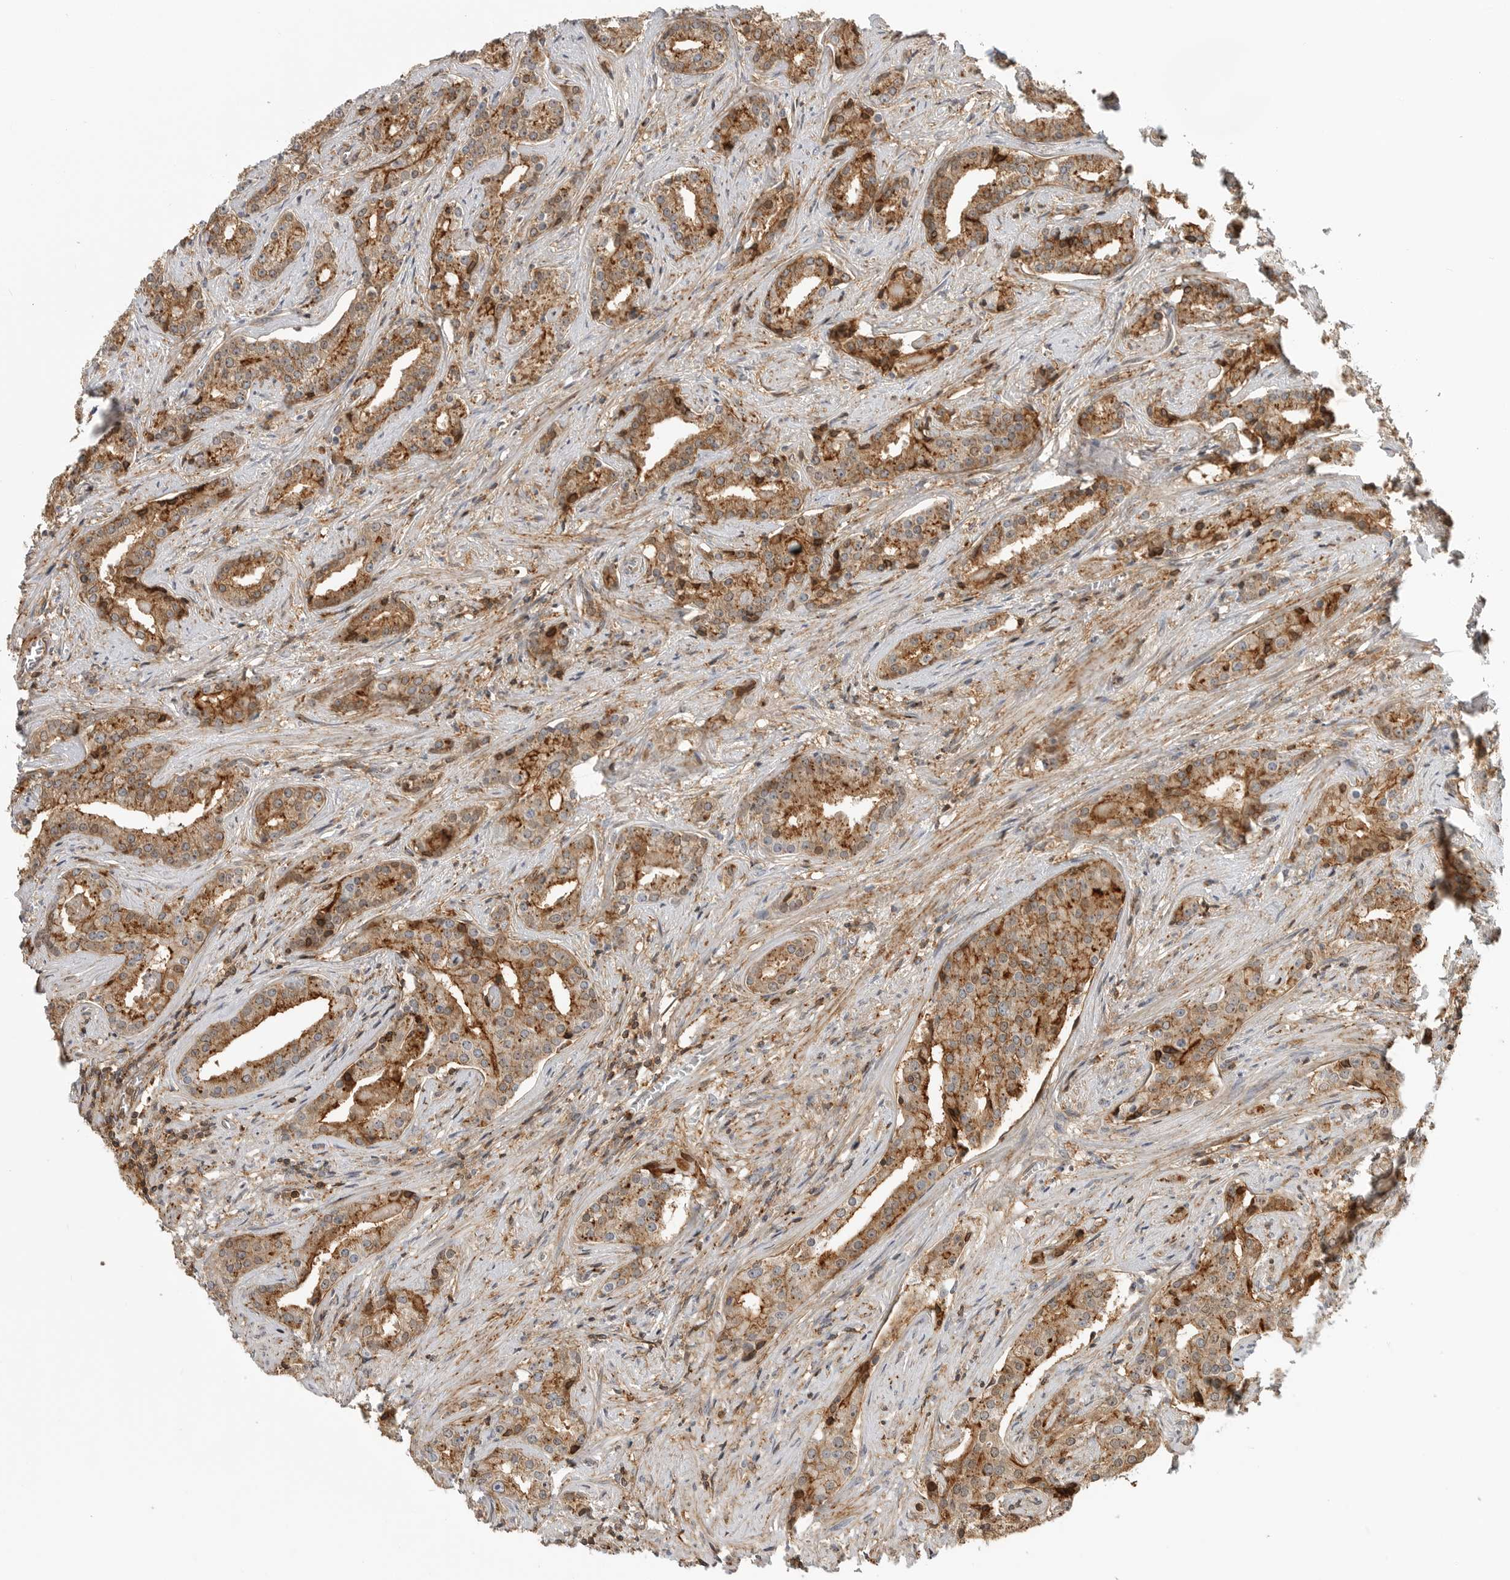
{"staining": {"intensity": "moderate", "quantity": ">75%", "location": "cytoplasmic/membranous"}, "tissue": "prostate cancer", "cell_type": "Tumor cells", "image_type": "cancer", "snomed": [{"axis": "morphology", "description": "Adenocarcinoma, Low grade"}, {"axis": "topography", "description": "Prostate"}], "caption": "Protein expression analysis of human prostate cancer reveals moderate cytoplasmic/membranous expression in about >75% of tumor cells.", "gene": "ANXA11", "patient": {"sex": "male", "age": 67}}